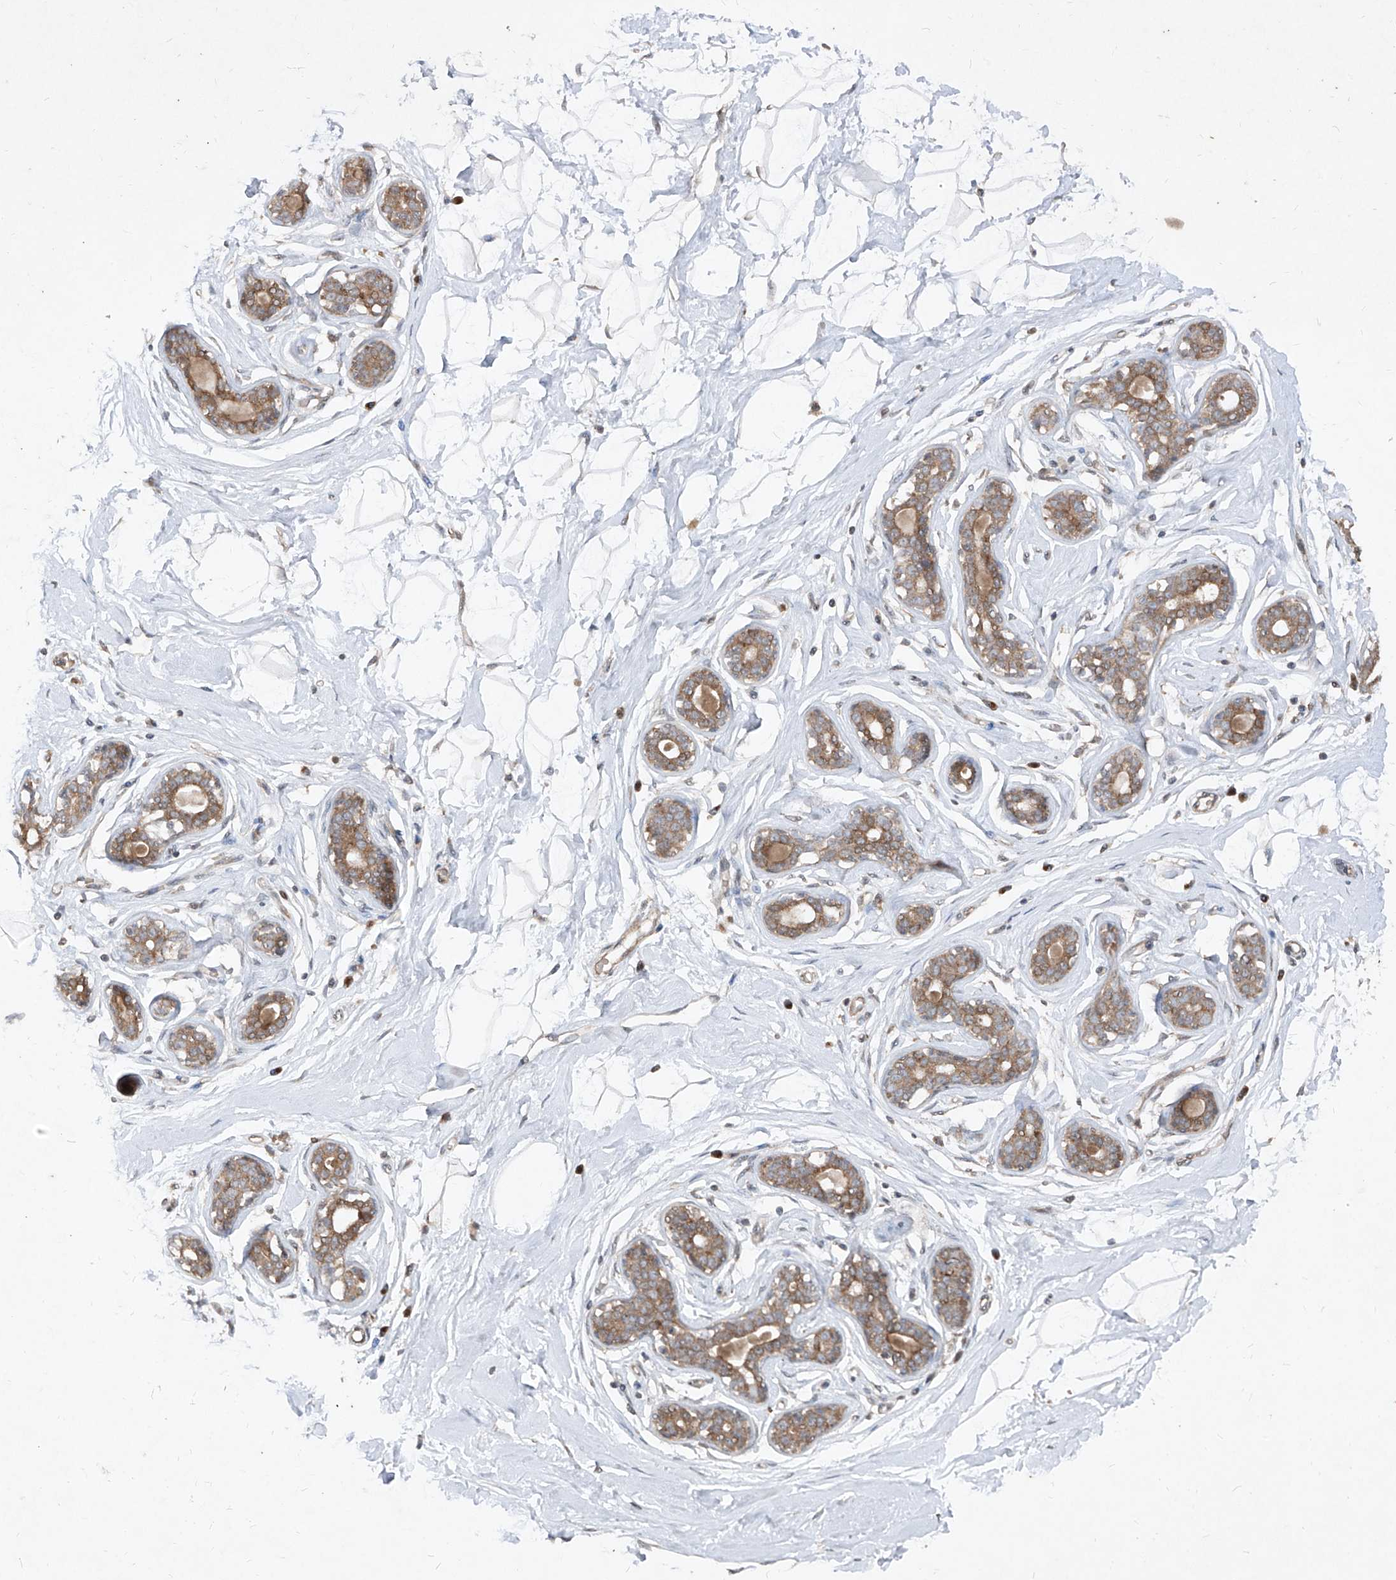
{"staining": {"intensity": "negative", "quantity": "none", "location": "none"}, "tissue": "breast", "cell_type": "Adipocytes", "image_type": "normal", "snomed": [{"axis": "morphology", "description": "Normal tissue, NOS"}, {"axis": "morphology", "description": "Adenoma, NOS"}, {"axis": "topography", "description": "Breast"}], "caption": "This is an immunohistochemistry photomicrograph of normal human breast. There is no expression in adipocytes.", "gene": "ABCD3", "patient": {"sex": "female", "age": 23}}